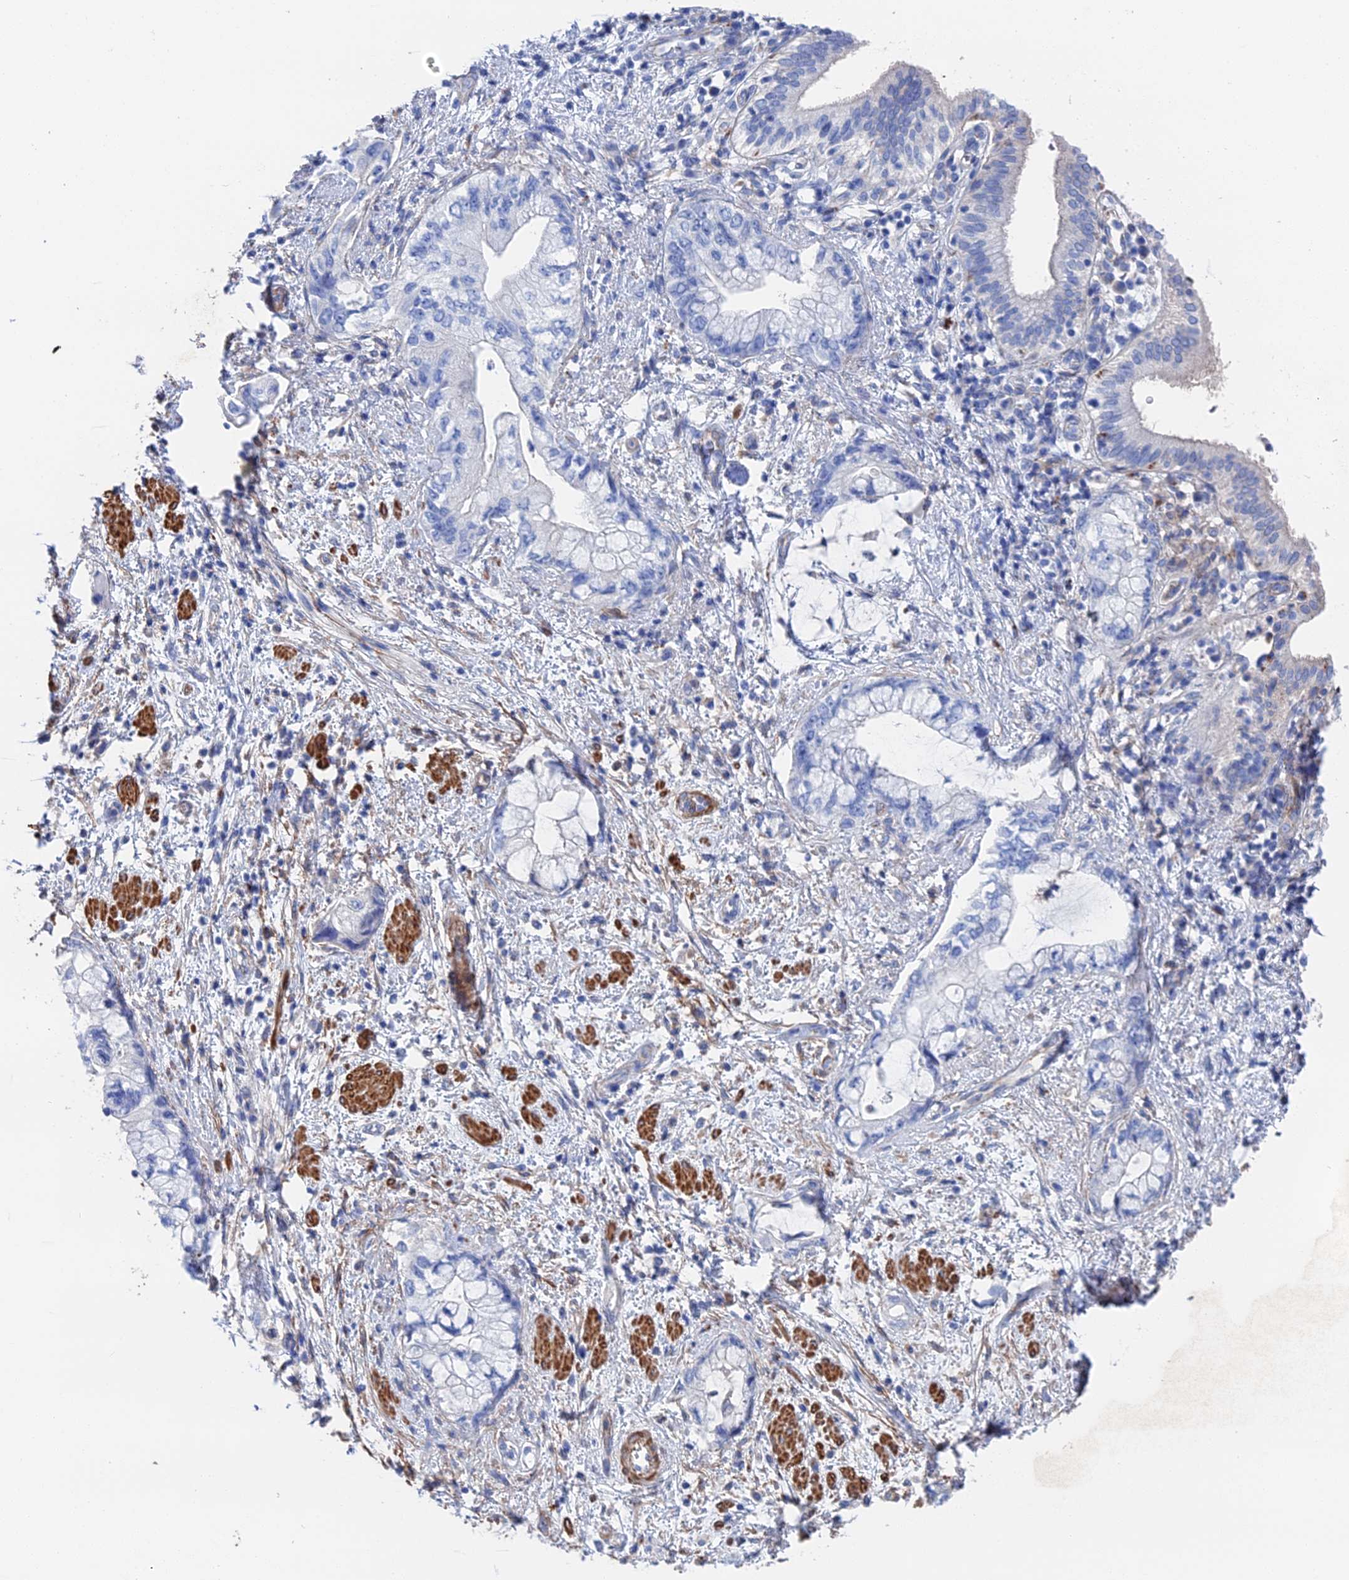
{"staining": {"intensity": "negative", "quantity": "none", "location": "none"}, "tissue": "pancreatic cancer", "cell_type": "Tumor cells", "image_type": "cancer", "snomed": [{"axis": "morphology", "description": "Adenocarcinoma, NOS"}, {"axis": "topography", "description": "Pancreas"}], "caption": "Tumor cells show no significant staining in pancreatic cancer (adenocarcinoma).", "gene": "STRA6", "patient": {"sex": "female", "age": 73}}